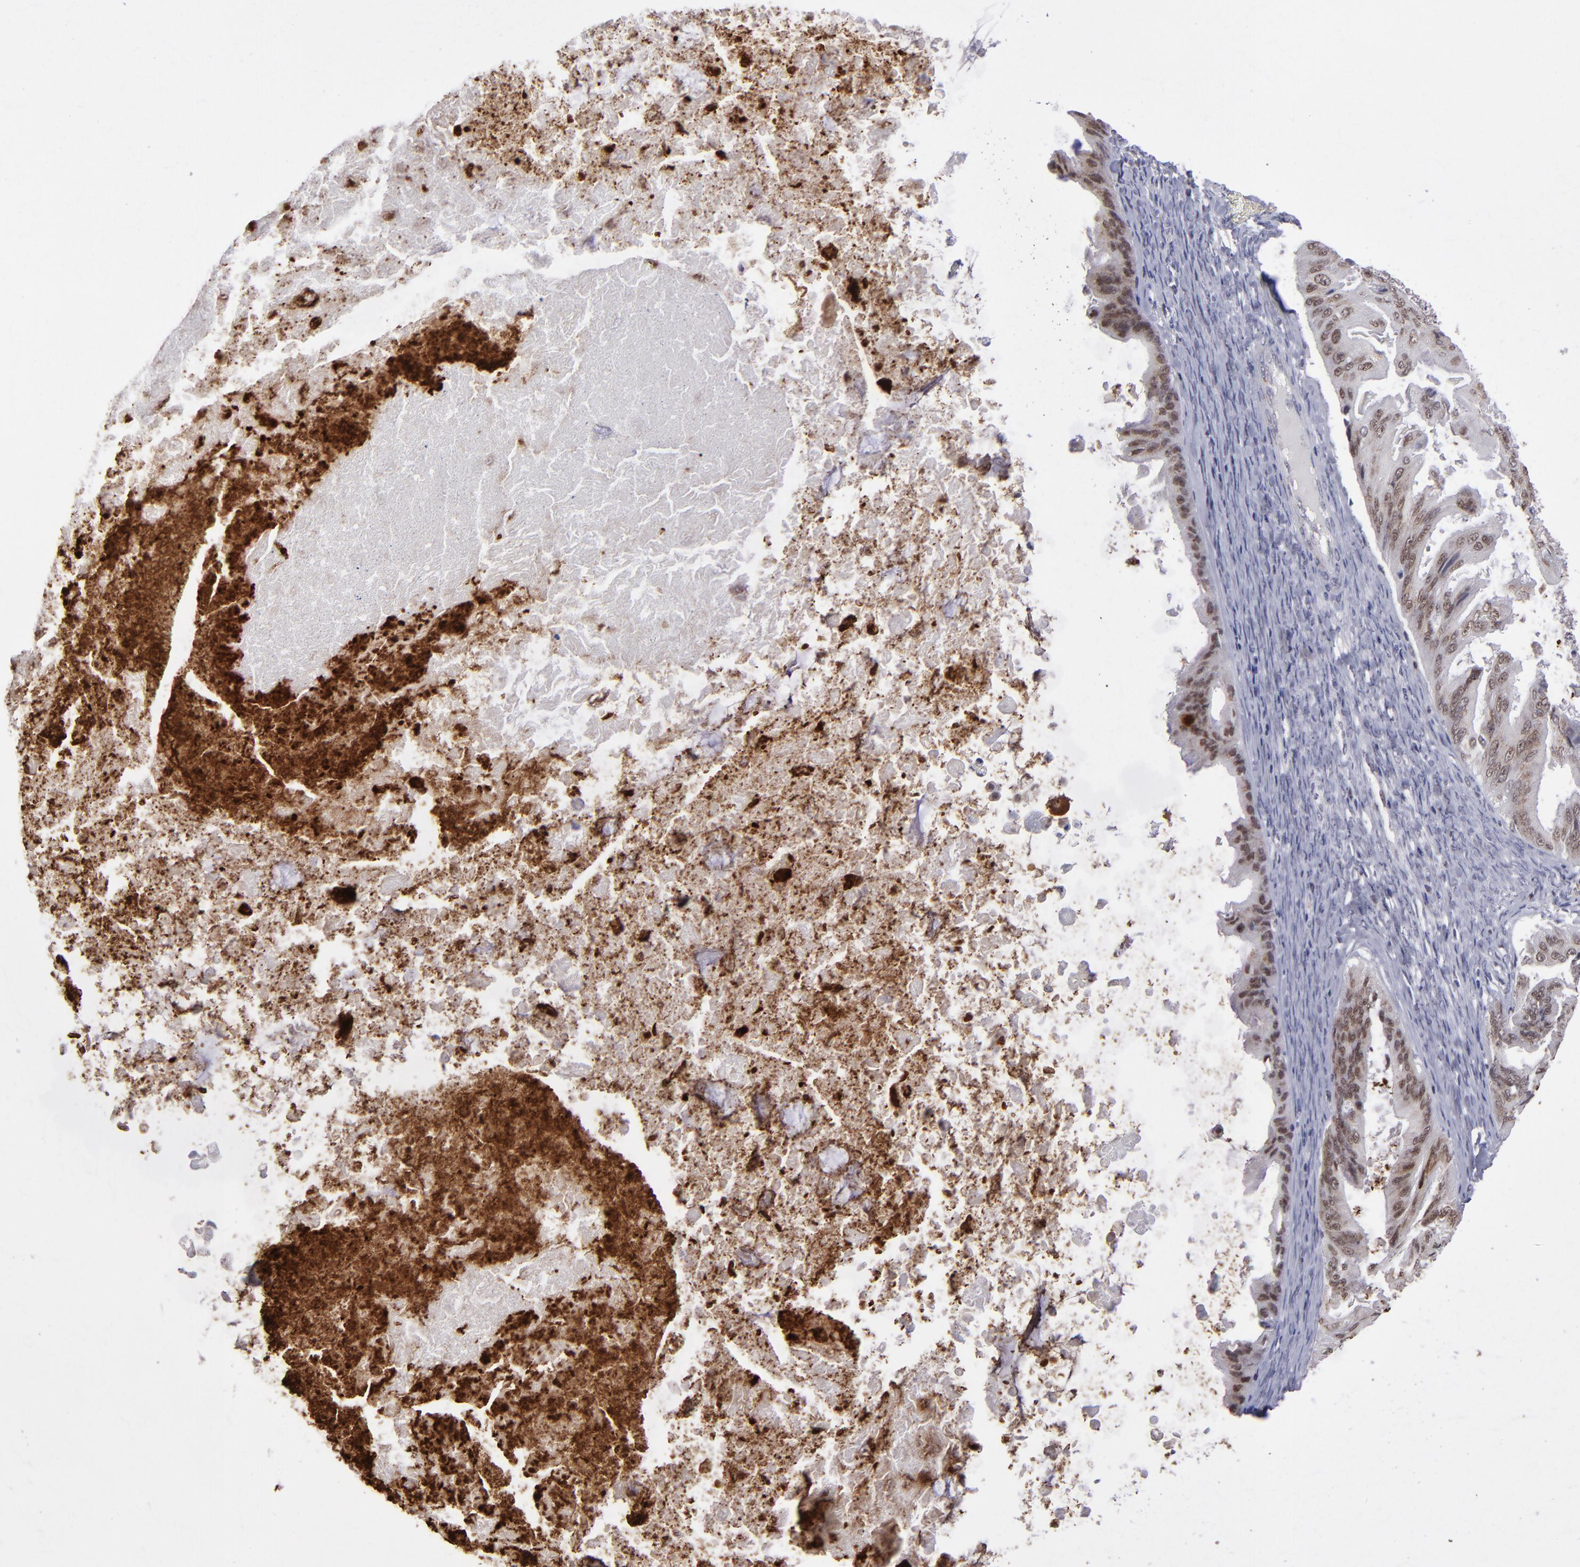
{"staining": {"intensity": "moderate", "quantity": ">75%", "location": "nuclear"}, "tissue": "ovarian cancer", "cell_type": "Tumor cells", "image_type": "cancer", "snomed": [{"axis": "morphology", "description": "Cystadenocarcinoma, mucinous, NOS"}, {"axis": "topography", "description": "Ovary"}], "caption": "Immunohistochemical staining of ovarian cancer (mucinous cystadenocarcinoma) shows medium levels of moderate nuclear positivity in about >75% of tumor cells.", "gene": "RREB1", "patient": {"sex": "female", "age": 37}}